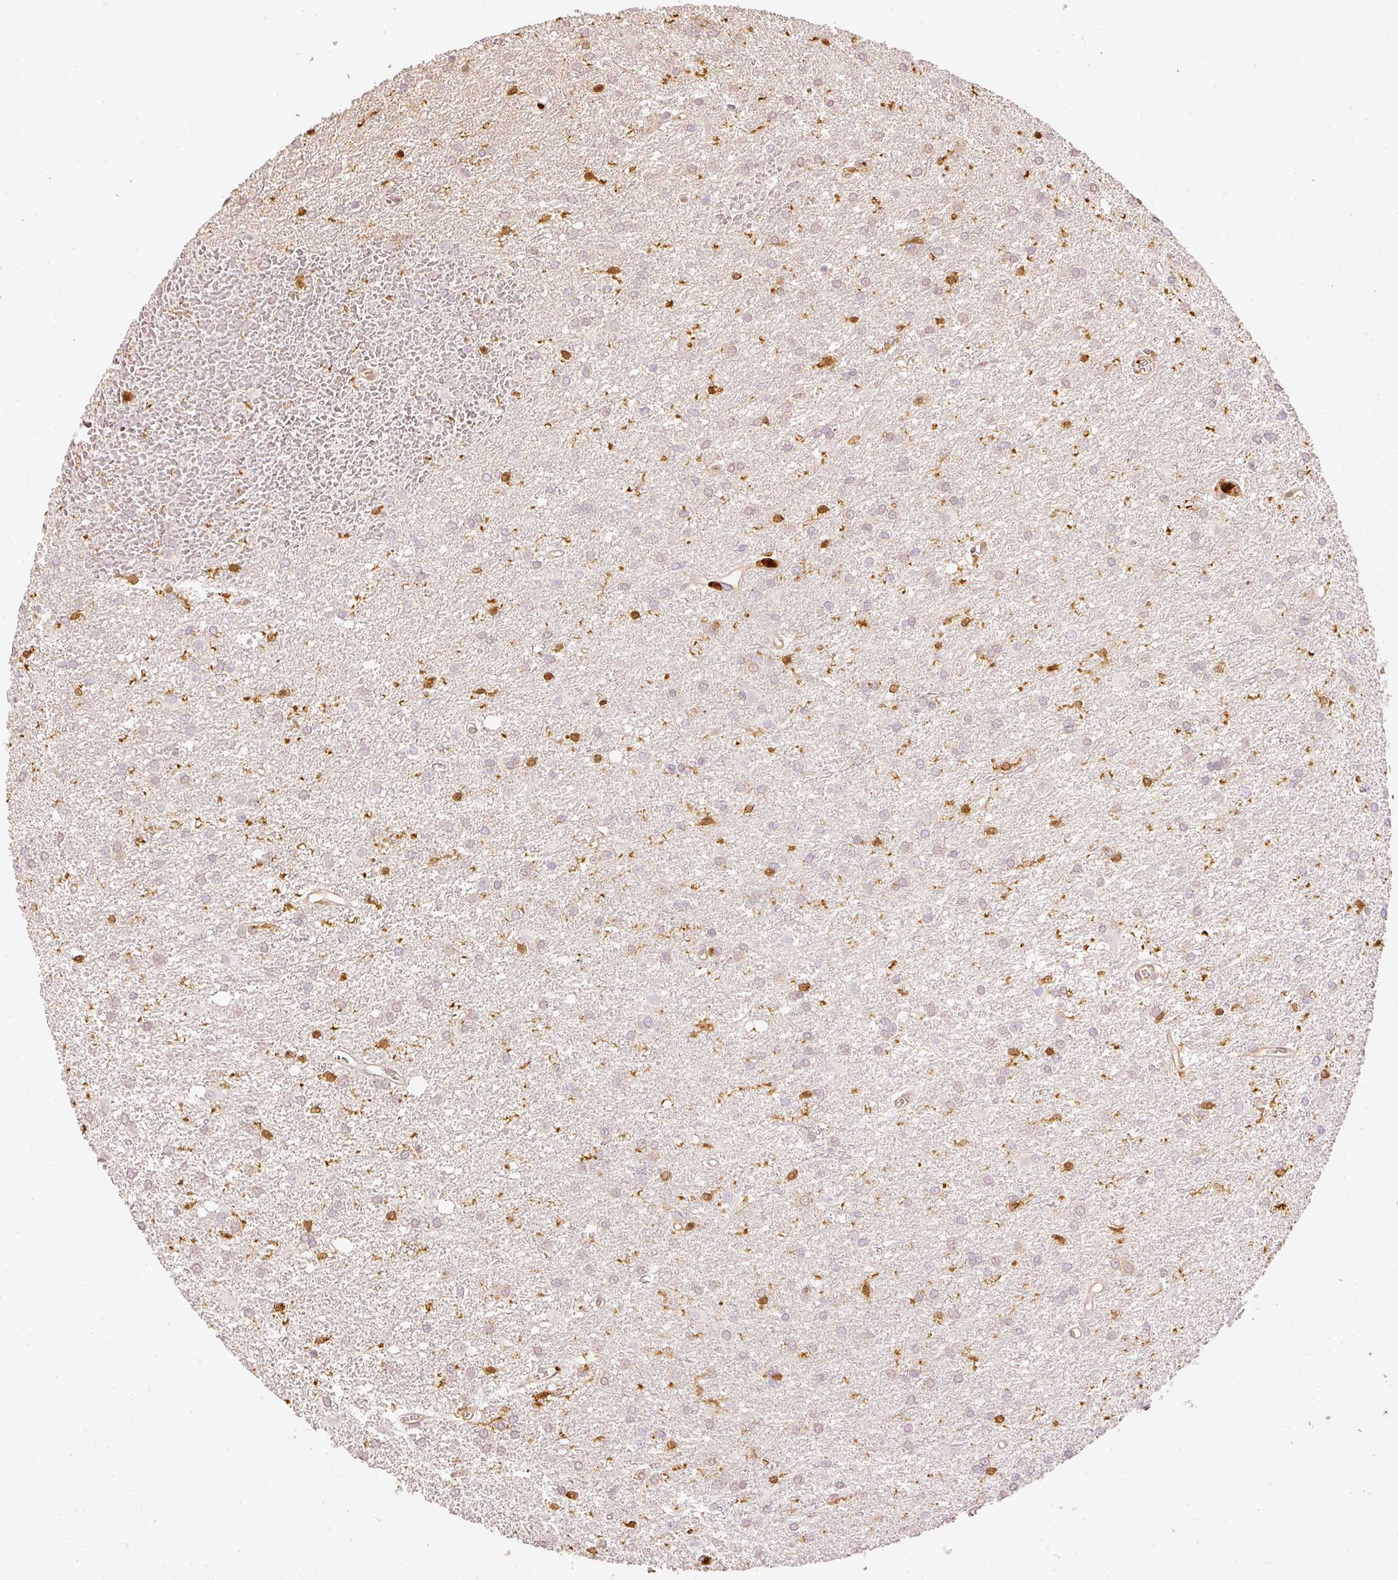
{"staining": {"intensity": "weak", "quantity": "<25%", "location": "cytoplasmic/membranous"}, "tissue": "glioma", "cell_type": "Tumor cells", "image_type": "cancer", "snomed": [{"axis": "morphology", "description": "Glioma, malignant, High grade"}, {"axis": "topography", "description": "Brain"}], "caption": "Immunohistochemical staining of human glioma exhibits no significant expression in tumor cells.", "gene": "PFN1", "patient": {"sex": "female", "age": 50}}